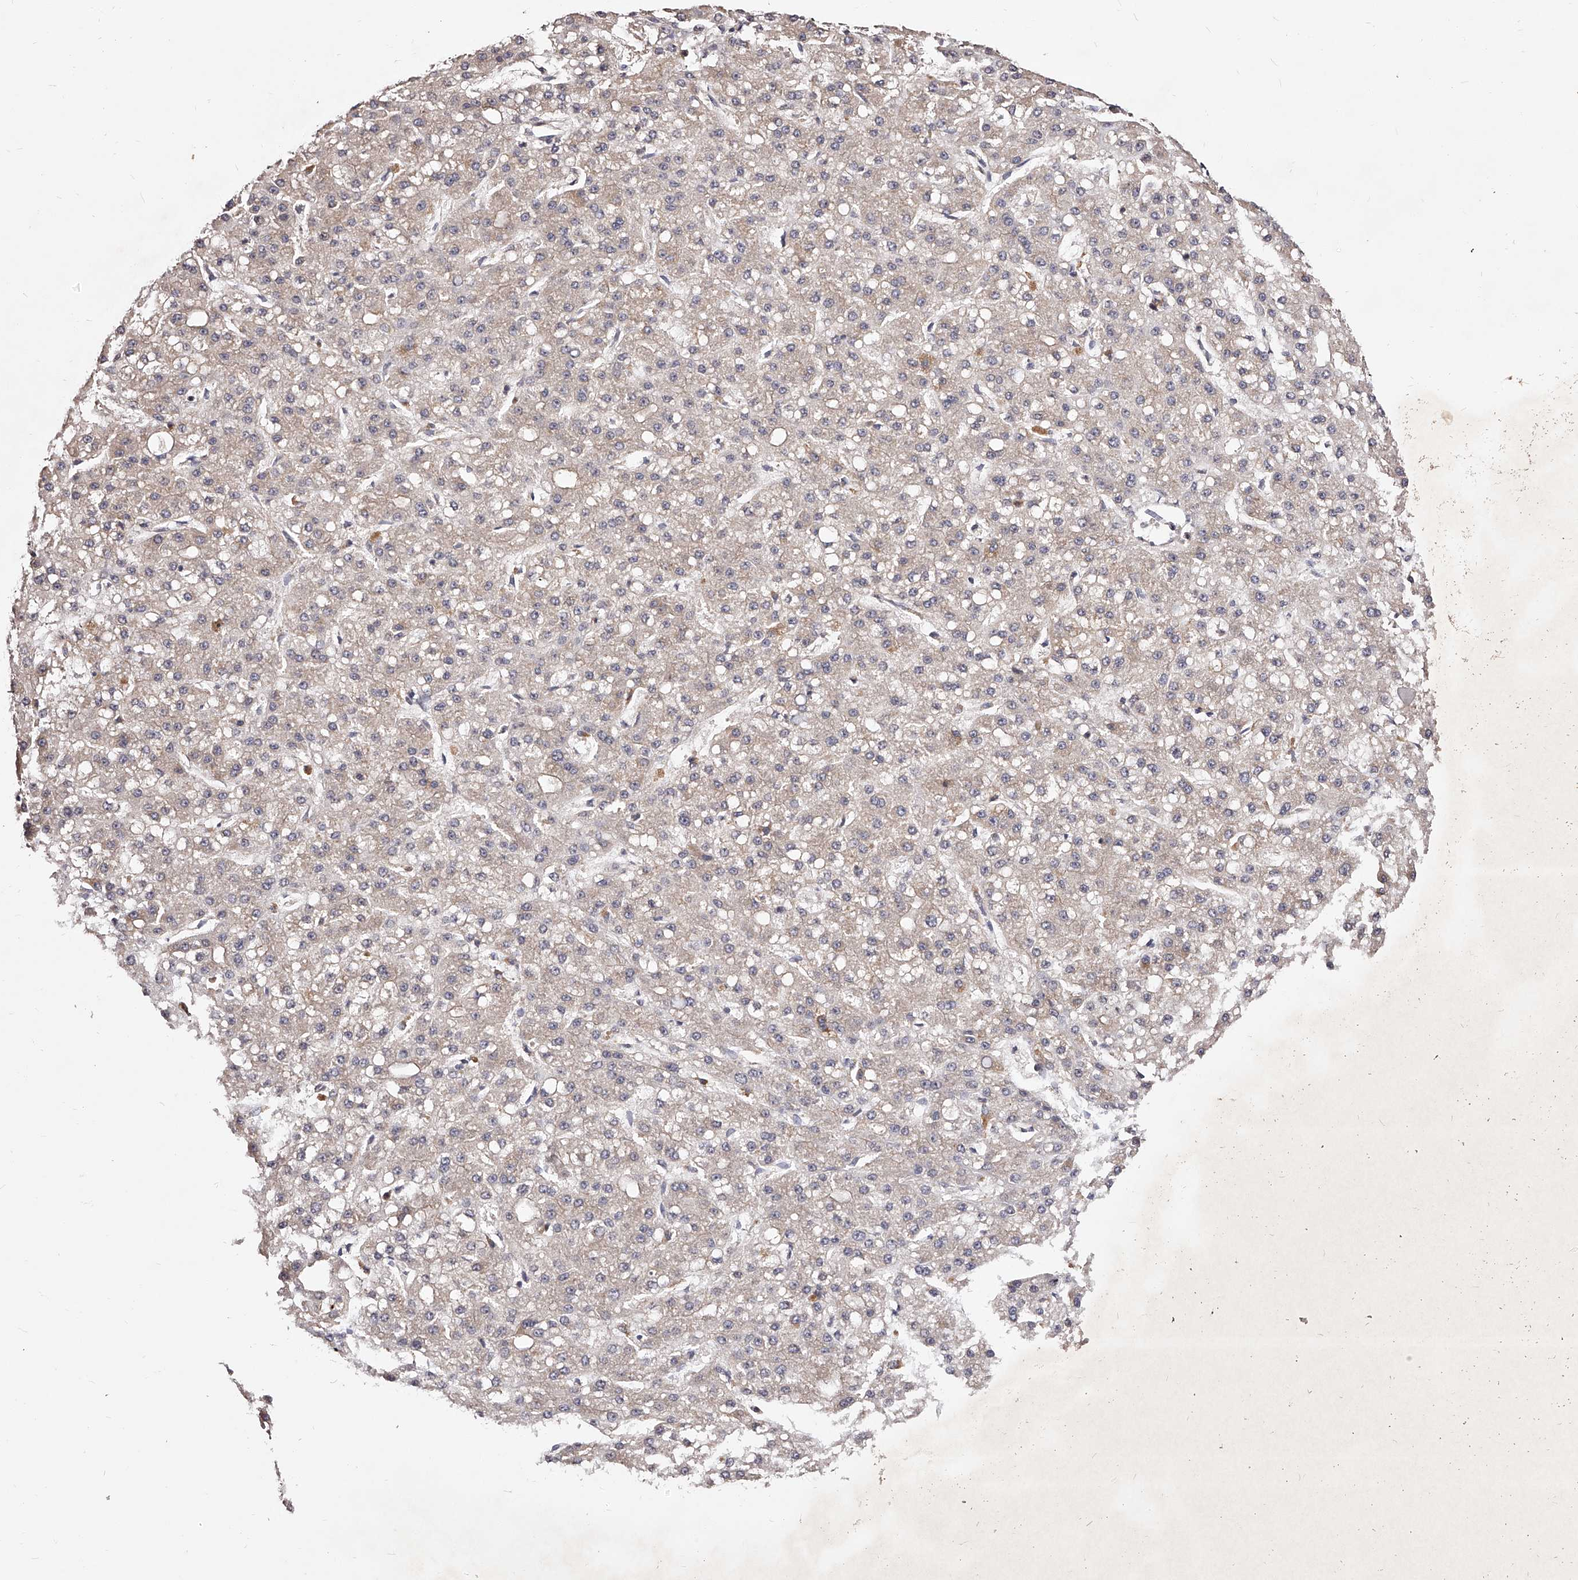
{"staining": {"intensity": "weak", "quantity": "<25%", "location": "cytoplasmic/membranous"}, "tissue": "liver cancer", "cell_type": "Tumor cells", "image_type": "cancer", "snomed": [{"axis": "morphology", "description": "Carcinoma, Hepatocellular, NOS"}, {"axis": "topography", "description": "Liver"}], "caption": "This is a photomicrograph of IHC staining of hepatocellular carcinoma (liver), which shows no staining in tumor cells.", "gene": "PHACTR1", "patient": {"sex": "male", "age": 67}}